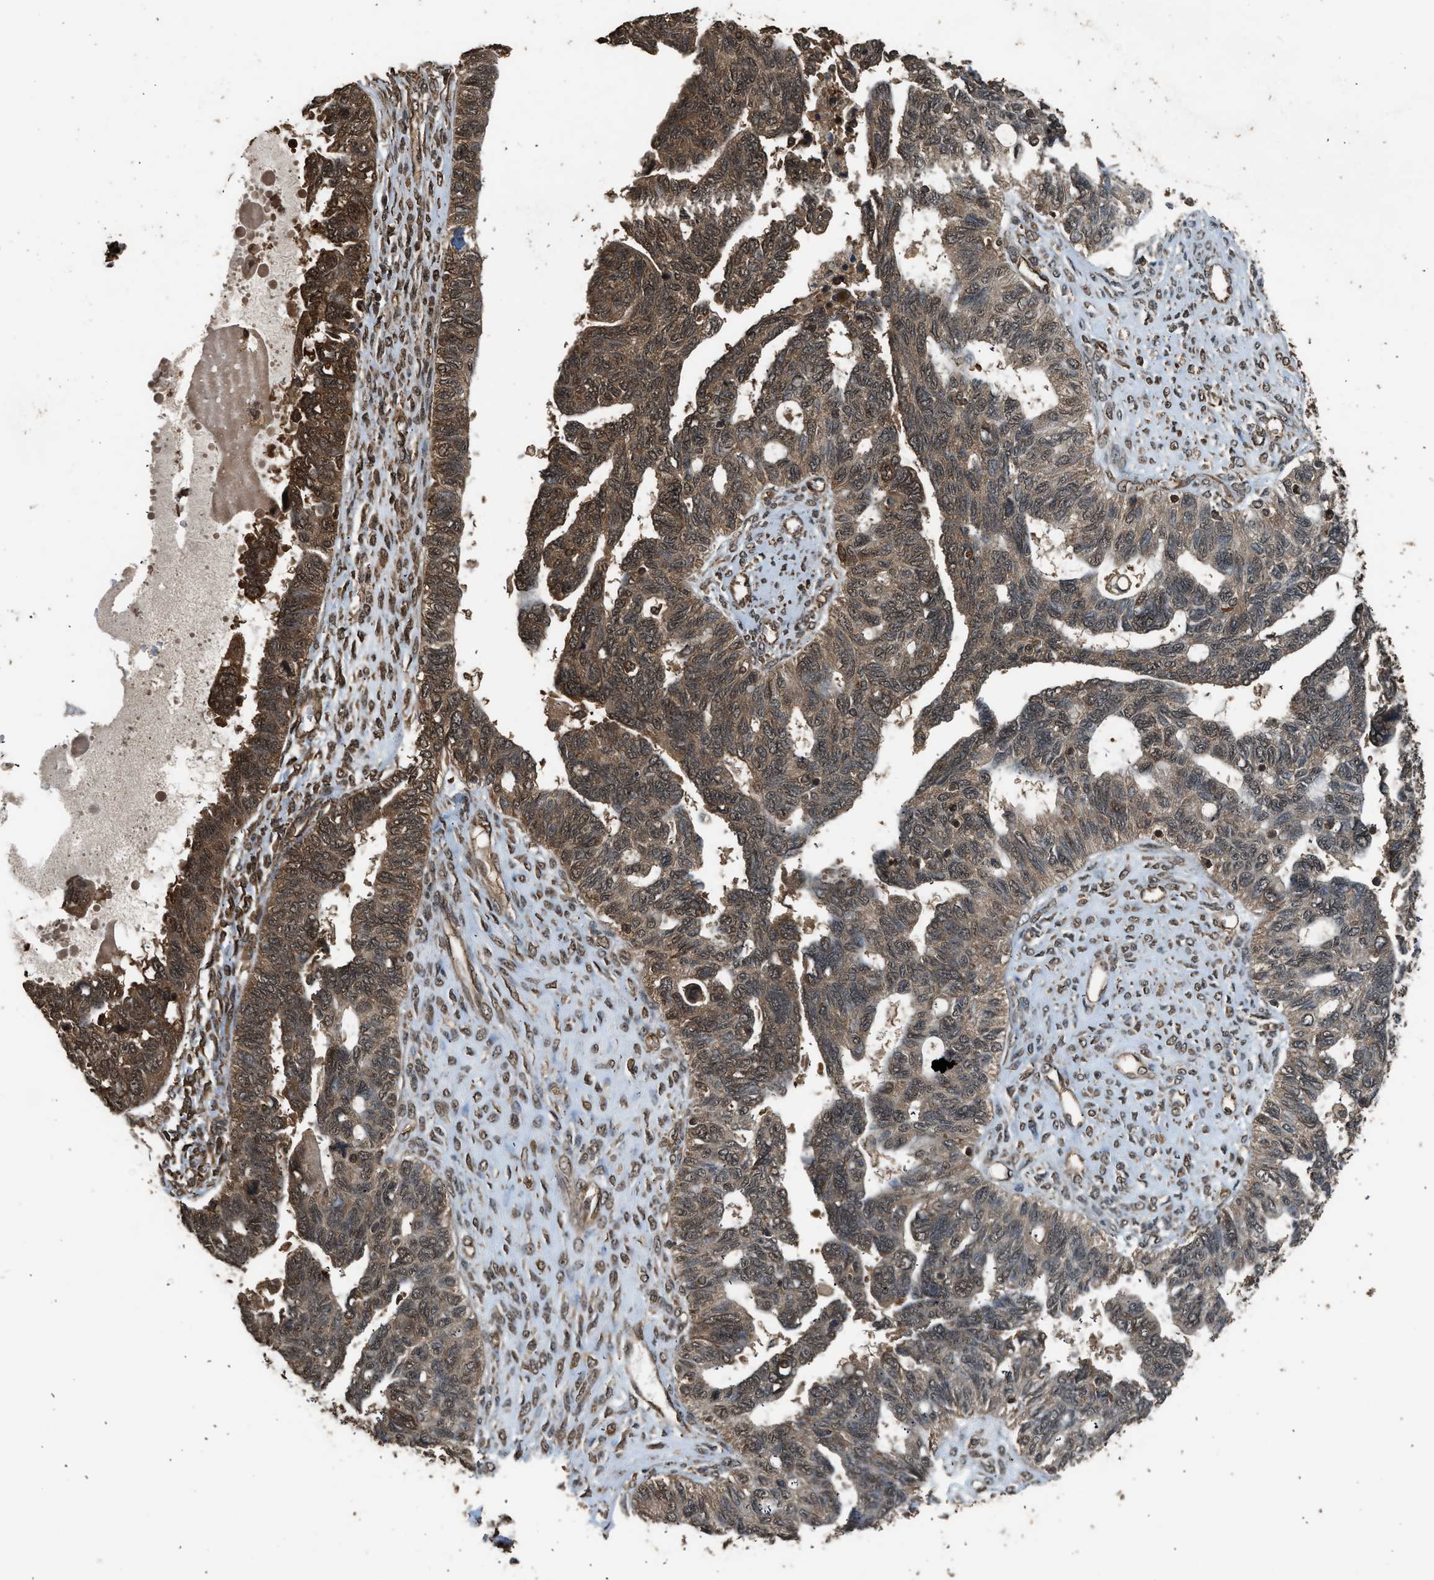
{"staining": {"intensity": "moderate", "quantity": ">75%", "location": "cytoplasmic/membranous"}, "tissue": "ovarian cancer", "cell_type": "Tumor cells", "image_type": "cancer", "snomed": [{"axis": "morphology", "description": "Cystadenocarcinoma, serous, NOS"}, {"axis": "topography", "description": "Ovary"}], "caption": "Immunohistochemical staining of ovarian serous cystadenocarcinoma demonstrates medium levels of moderate cytoplasmic/membranous positivity in about >75% of tumor cells.", "gene": "MYBL2", "patient": {"sex": "female", "age": 79}}